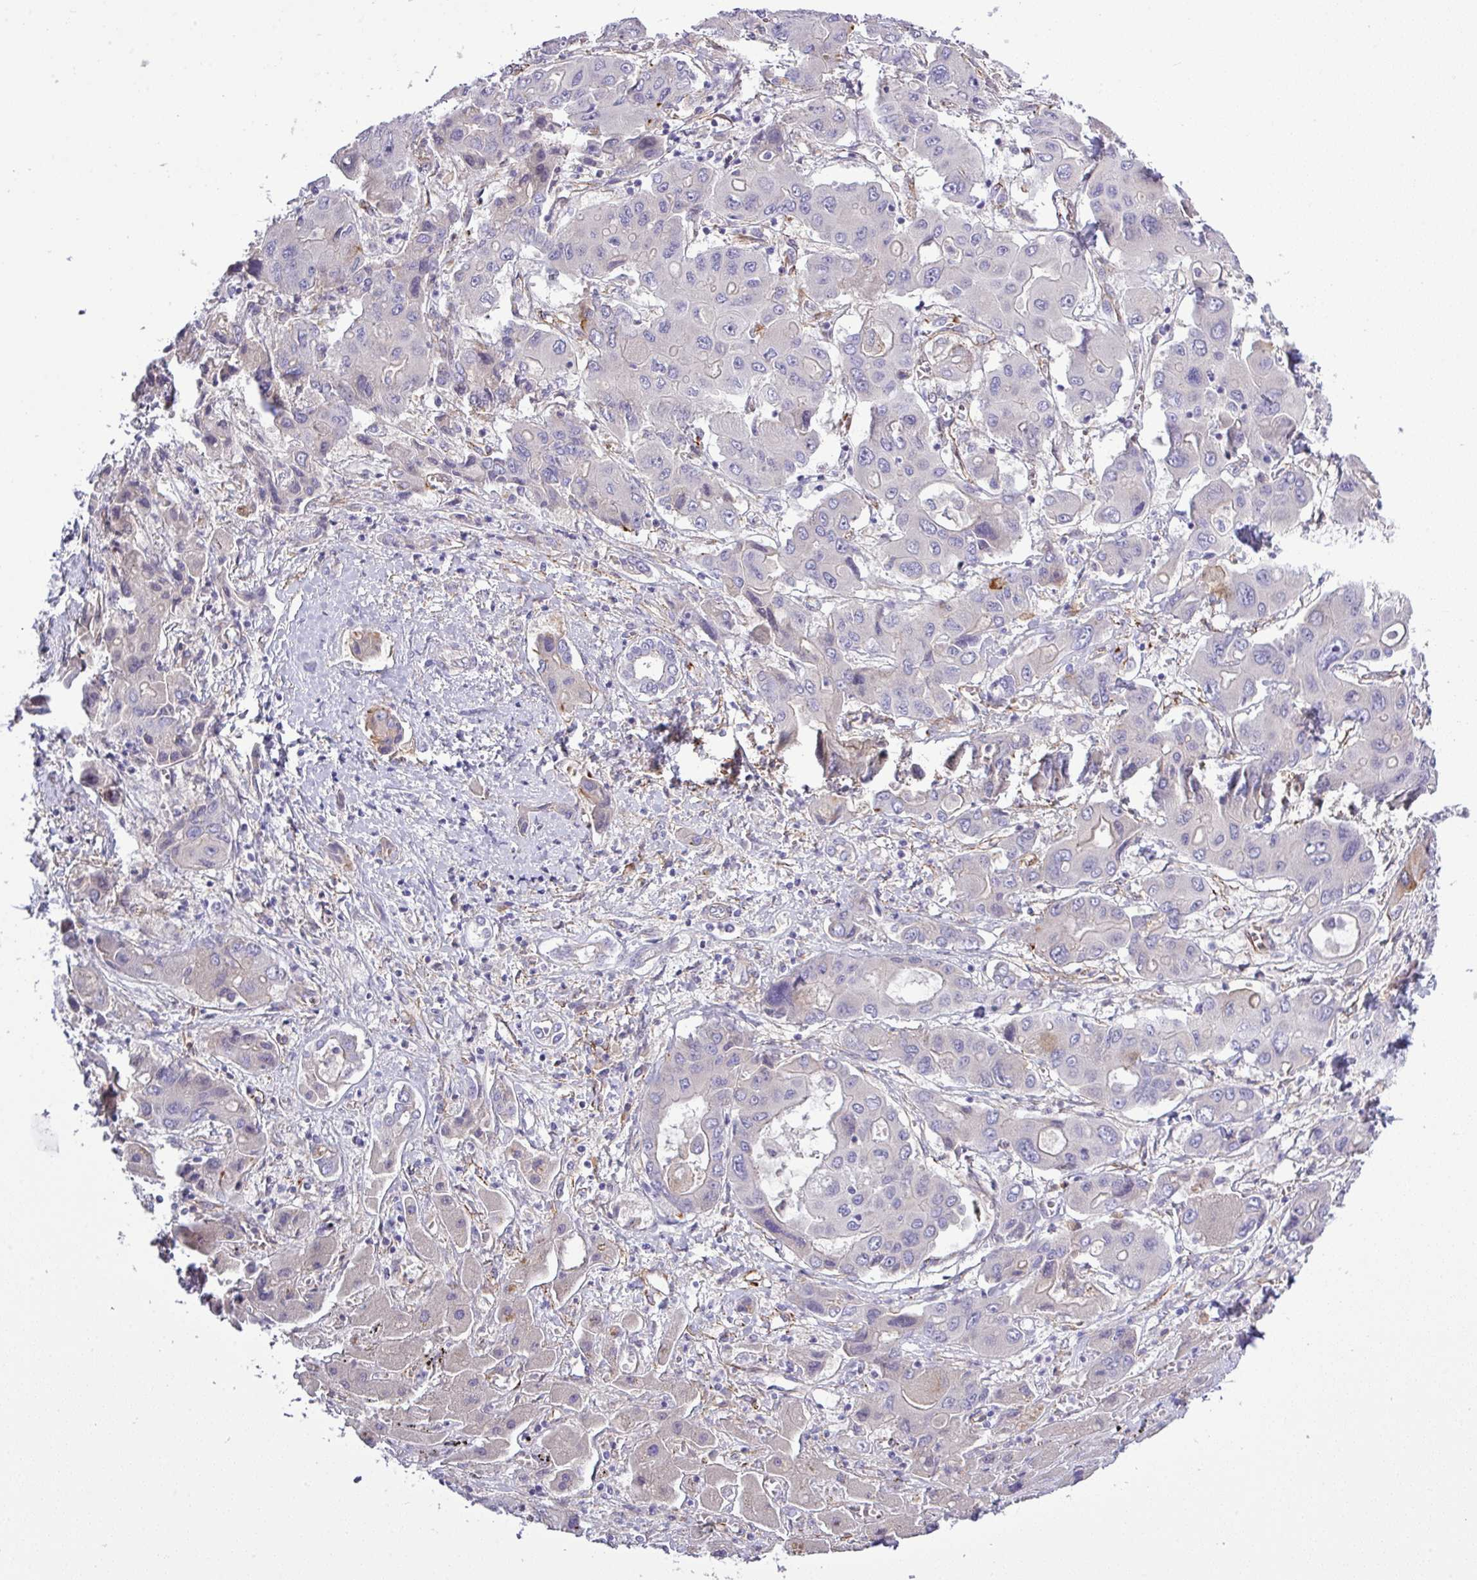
{"staining": {"intensity": "negative", "quantity": "none", "location": "none"}, "tissue": "liver cancer", "cell_type": "Tumor cells", "image_type": "cancer", "snomed": [{"axis": "morphology", "description": "Cholangiocarcinoma"}, {"axis": "topography", "description": "Liver"}], "caption": "The micrograph demonstrates no staining of tumor cells in cholangiocarcinoma (liver). (DAB (3,3'-diaminobenzidine) IHC visualized using brightfield microscopy, high magnification).", "gene": "PARD6A", "patient": {"sex": "male", "age": 67}}